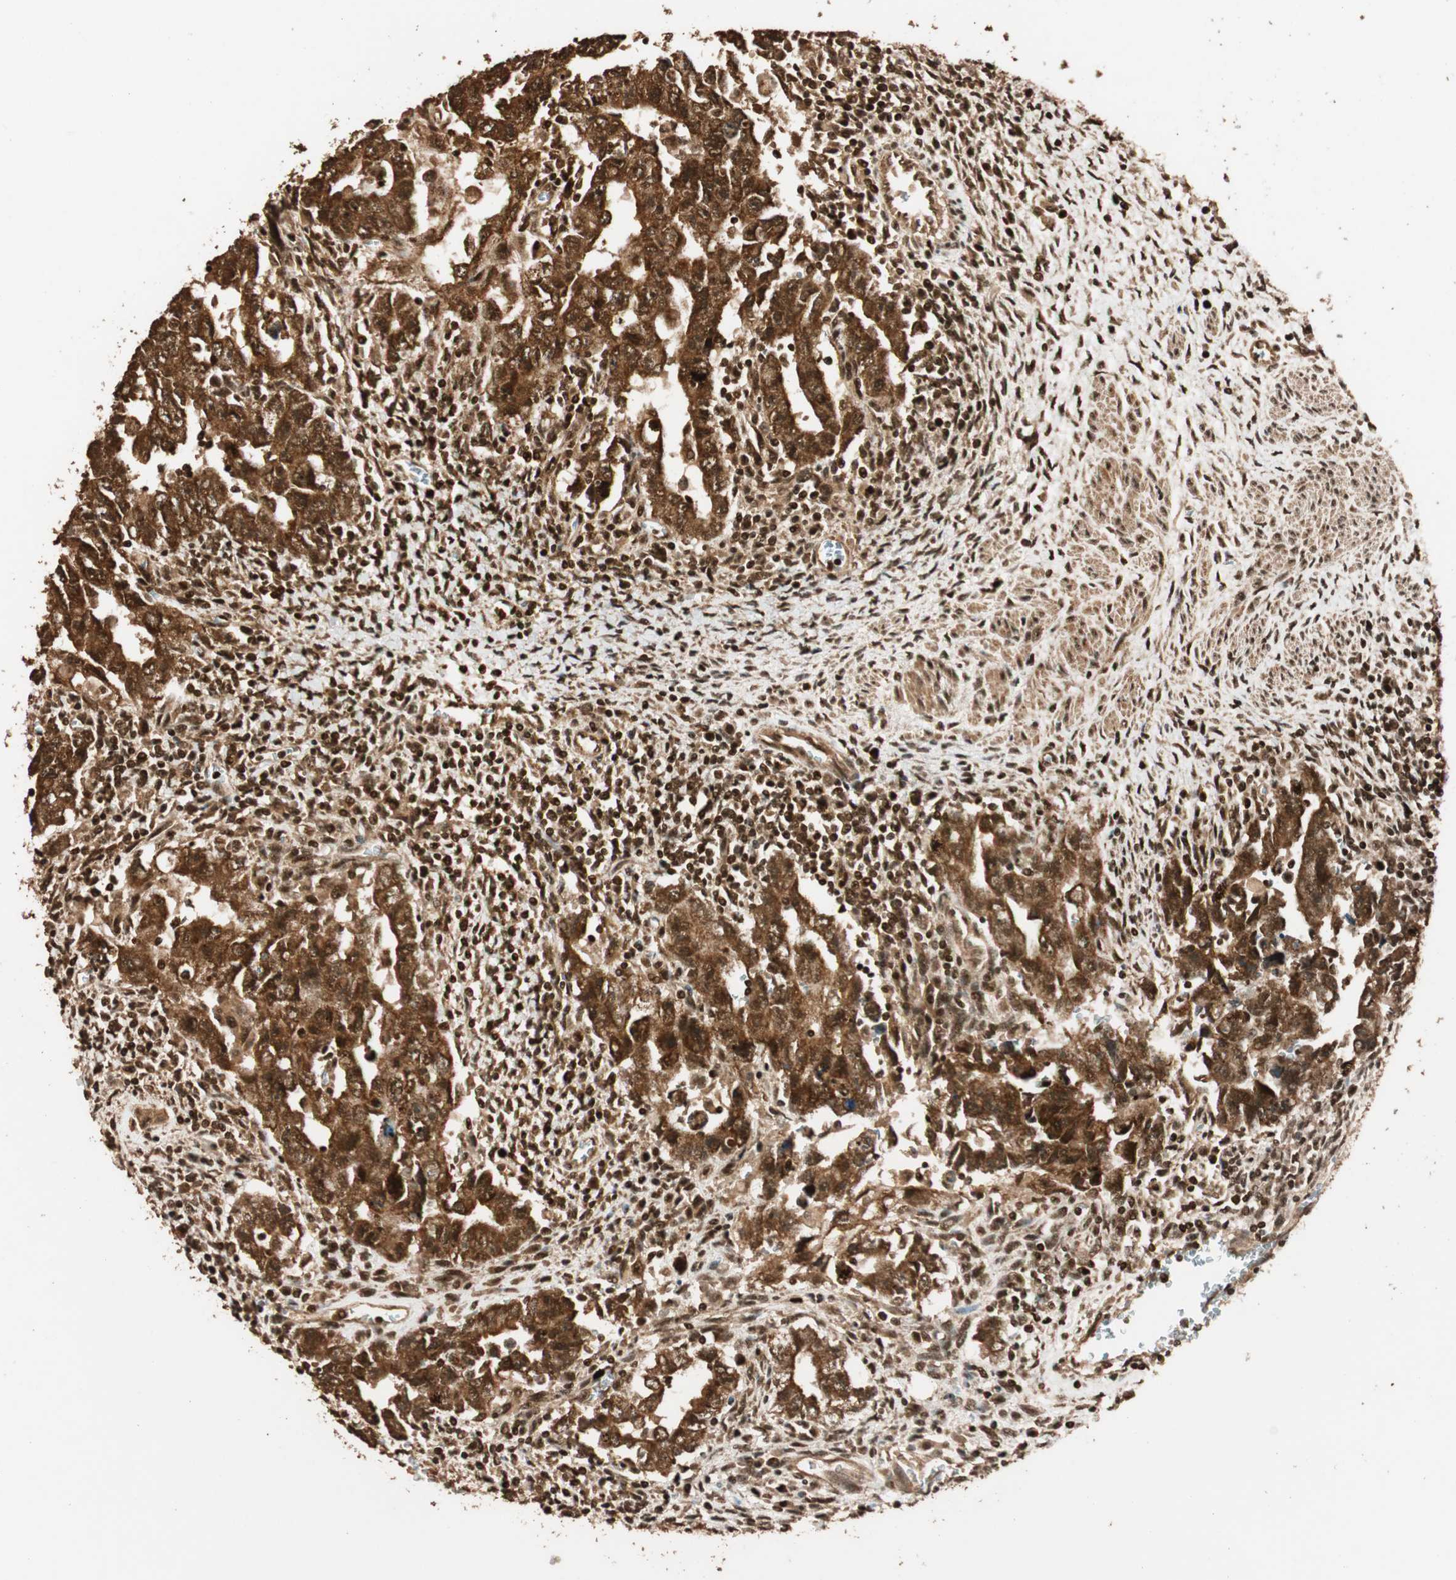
{"staining": {"intensity": "strong", "quantity": ">75%", "location": "cytoplasmic/membranous,nuclear"}, "tissue": "testis cancer", "cell_type": "Tumor cells", "image_type": "cancer", "snomed": [{"axis": "morphology", "description": "Carcinoma, Embryonal, NOS"}, {"axis": "topography", "description": "Testis"}], "caption": "The photomicrograph demonstrates staining of testis cancer, revealing strong cytoplasmic/membranous and nuclear protein expression (brown color) within tumor cells.", "gene": "ALKBH5", "patient": {"sex": "male", "age": 28}}